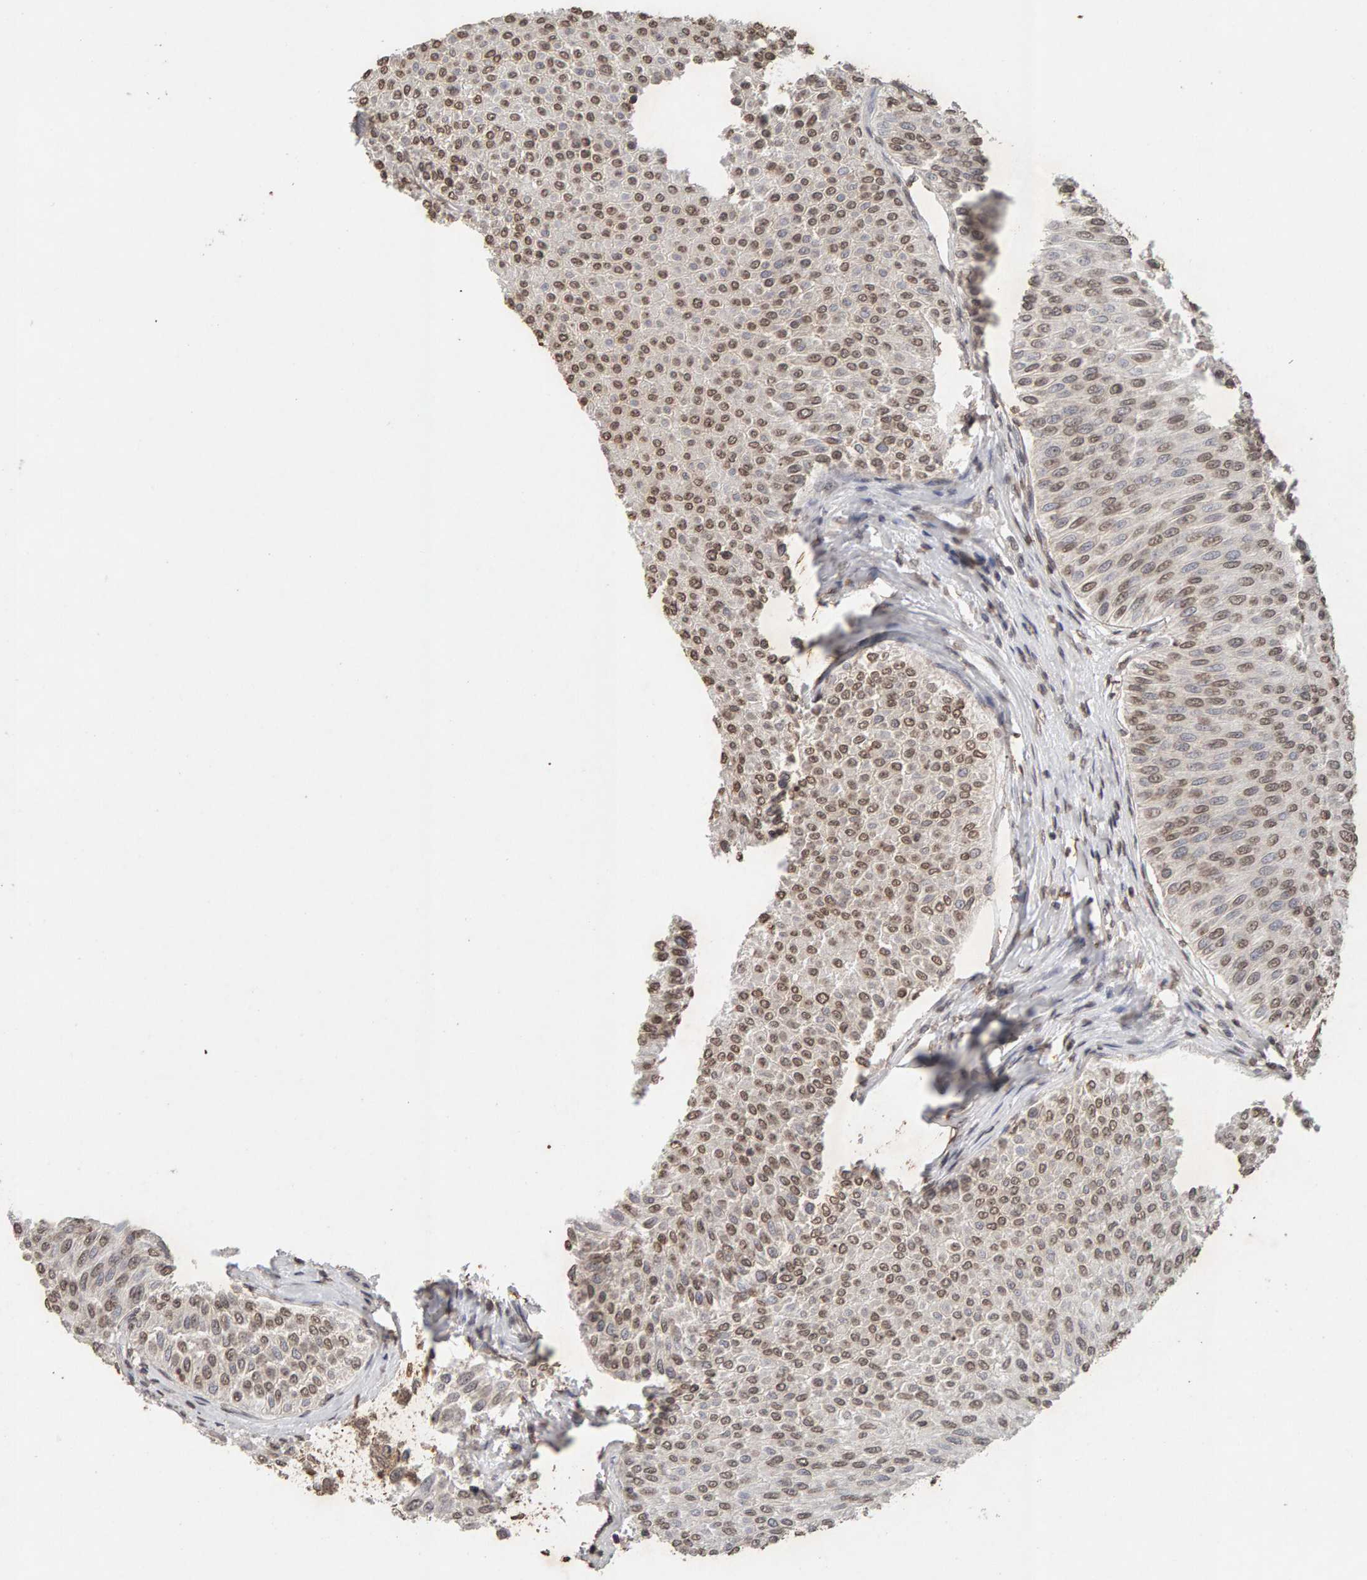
{"staining": {"intensity": "moderate", "quantity": ">75%", "location": "nuclear"}, "tissue": "urothelial cancer", "cell_type": "Tumor cells", "image_type": "cancer", "snomed": [{"axis": "morphology", "description": "Urothelial carcinoma, Low grade"}, {"axis": "topography", "description": "Urinary bladder"}], "caption": "Urothelial cancer stained for a protein shows moderate nuclear positivity in tumor cells.", "gene": "DNAJB5", "patient": {"sex": "male", "age": 78}}